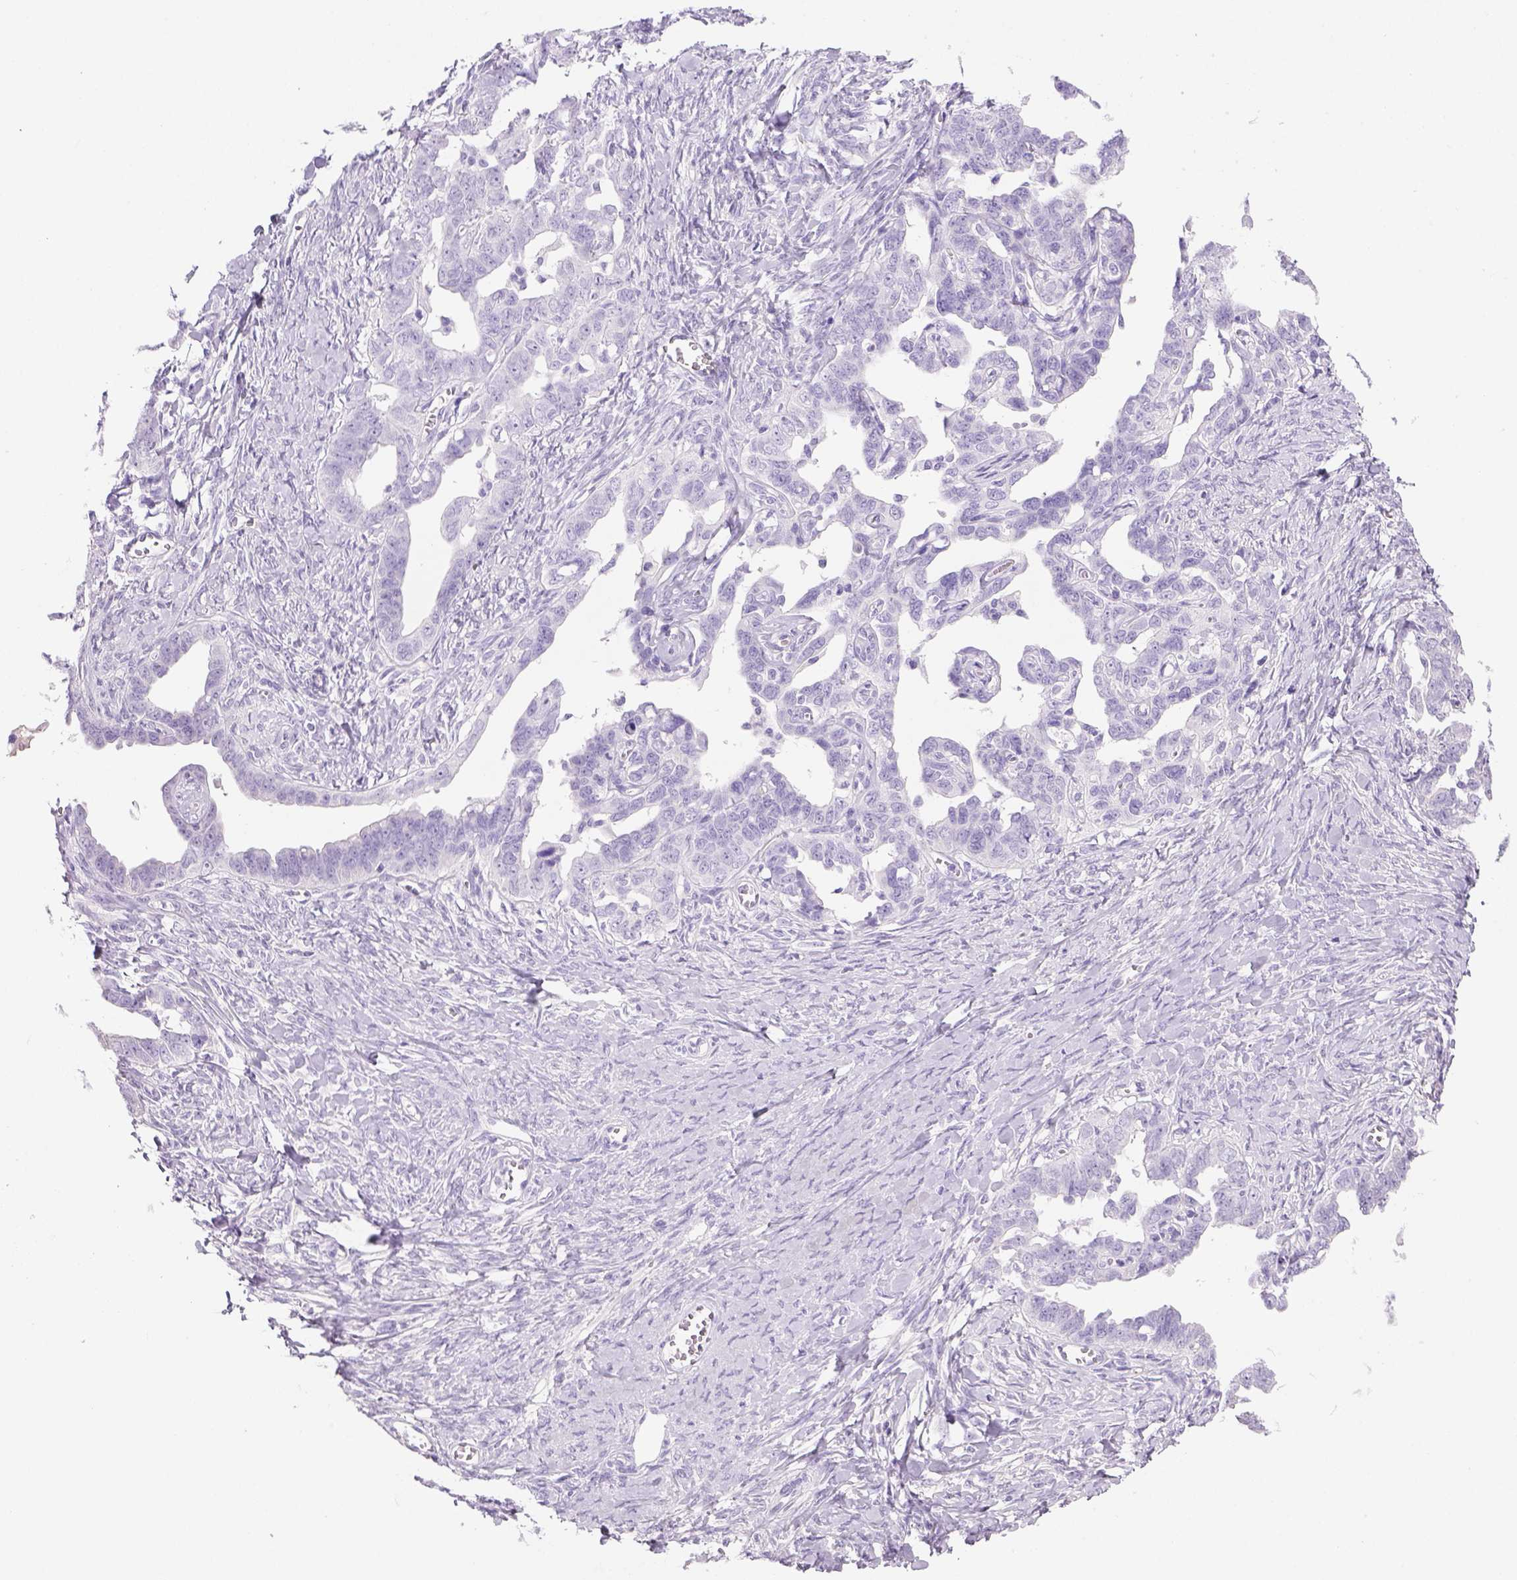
{"staining": {"intensity": "negative", "quantity": "none", "location": "none"}, "tissue": "ovarian cancer", "cell_type": "Tumor cells", "image_type": "cancer", "snomed": [{"axis": "morphology", "description": "Cystadenocarcinoma, serous, NOS"}, {"axis": "topography", "description": "Ovary"}], "caption": "Human ovarian cancer stained for a protein using immunohistochemistry demonstrates no positivity in tumor cells.", "gene": "TENM4", "patient": {"sex": "female", "age": 69}}